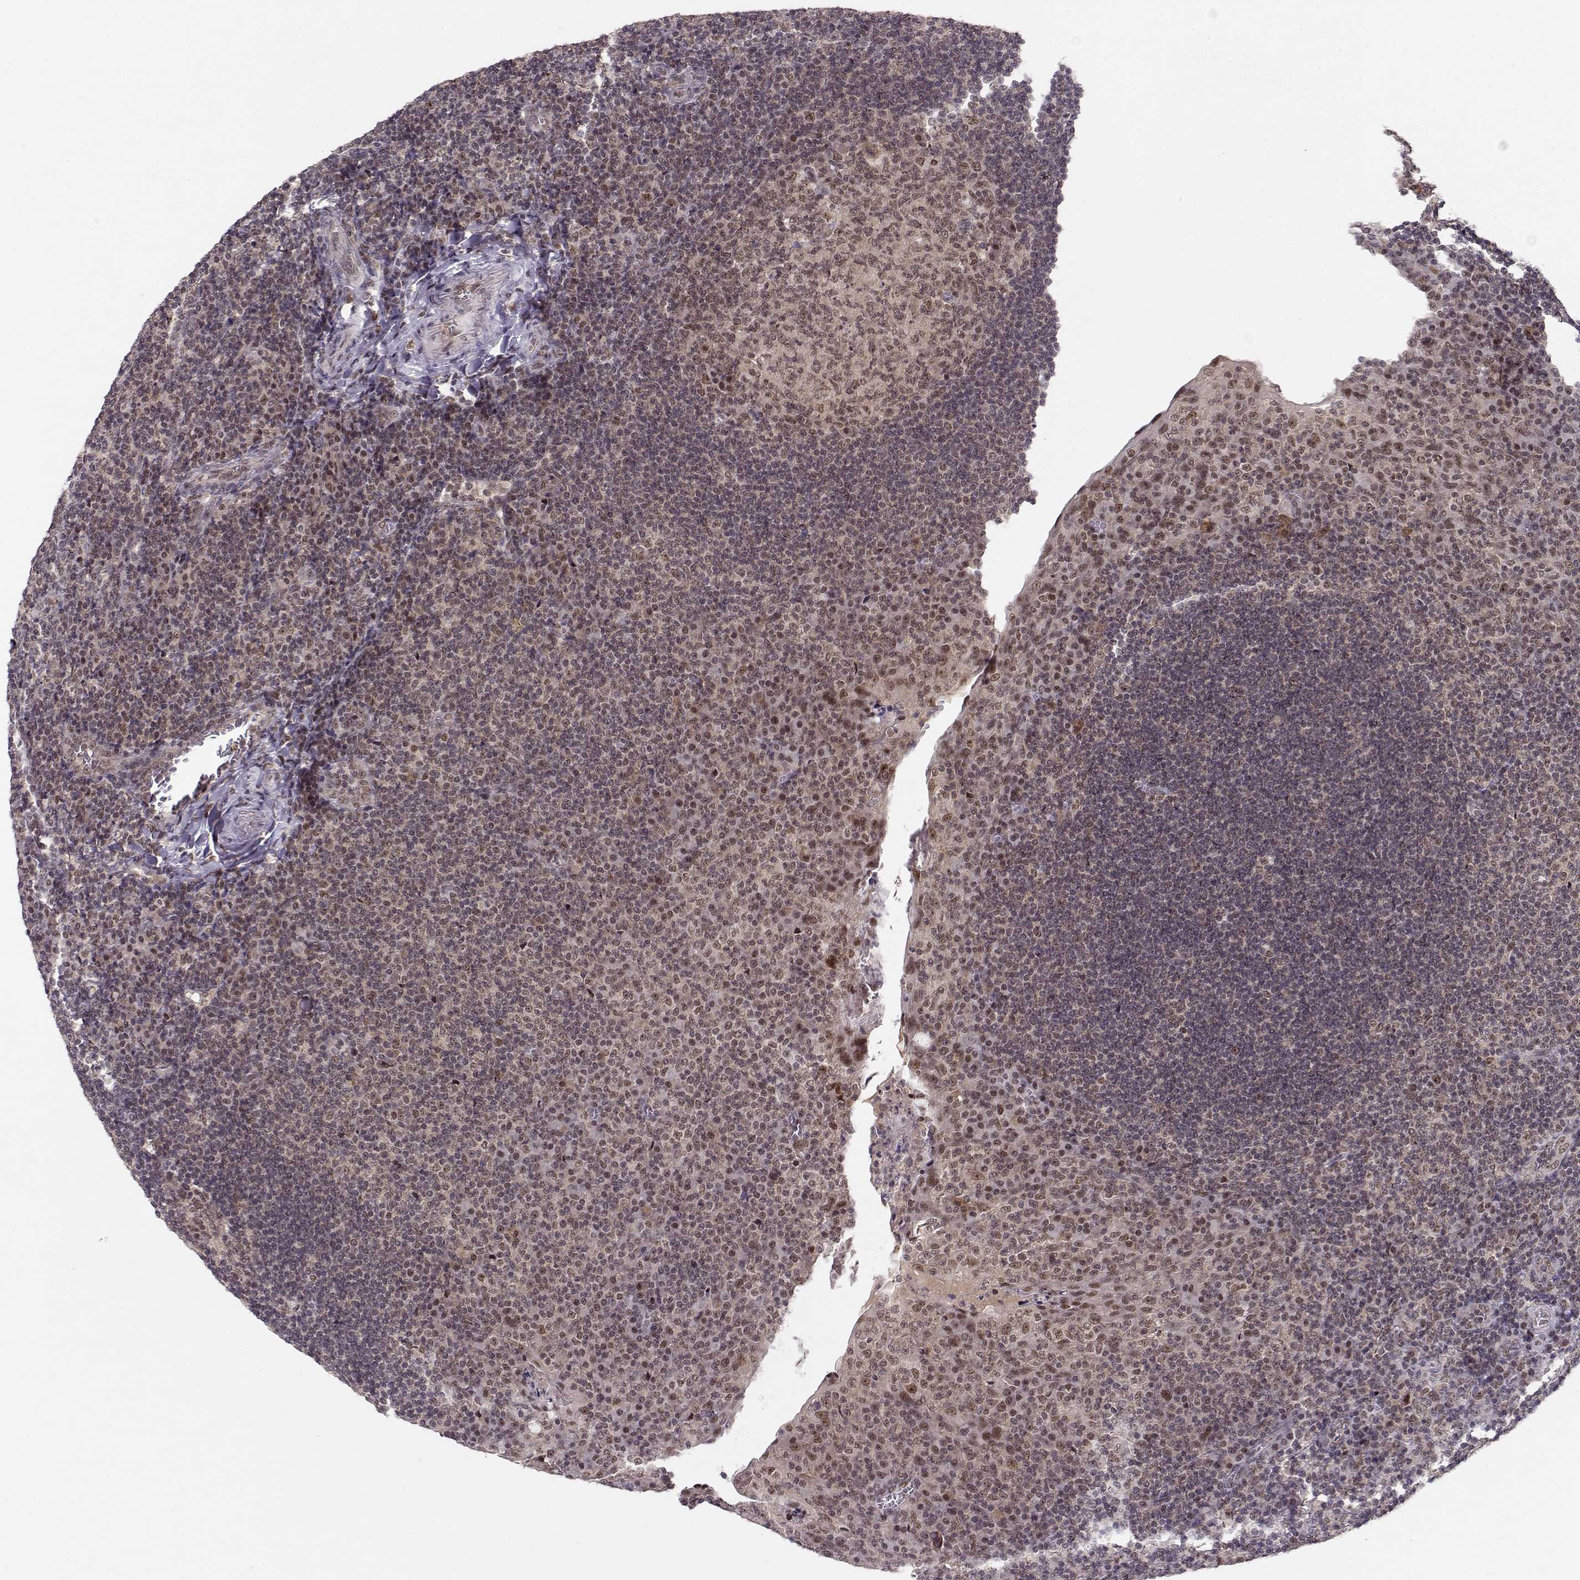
{"staining": {"intensity": "weak", "quantity": "25%-75%", "location": "nuclear"}, "tissue": "tonsil", "cell_type": "Germinal center cells", "image_type": "normal", "snomed": [{"axis": "morphology", "description": "Normal tissue, NOS"}, {"axis": "topography", "description": "Tonsil"}], "caption": "IHC staining of benign tonsil, which displays low levels of weak nuclear expression in approximately 25%-75% of germinal center cells indicating weak nuclear protein staining. The staining was performed using DAB (3,3'-diaminobenzidine) (brown) for protein detection and nuclei were counterstained in hematoxylin (blue).", "gene": "CSNK2A1", "patient": {"sex": "male", "age": 17}}